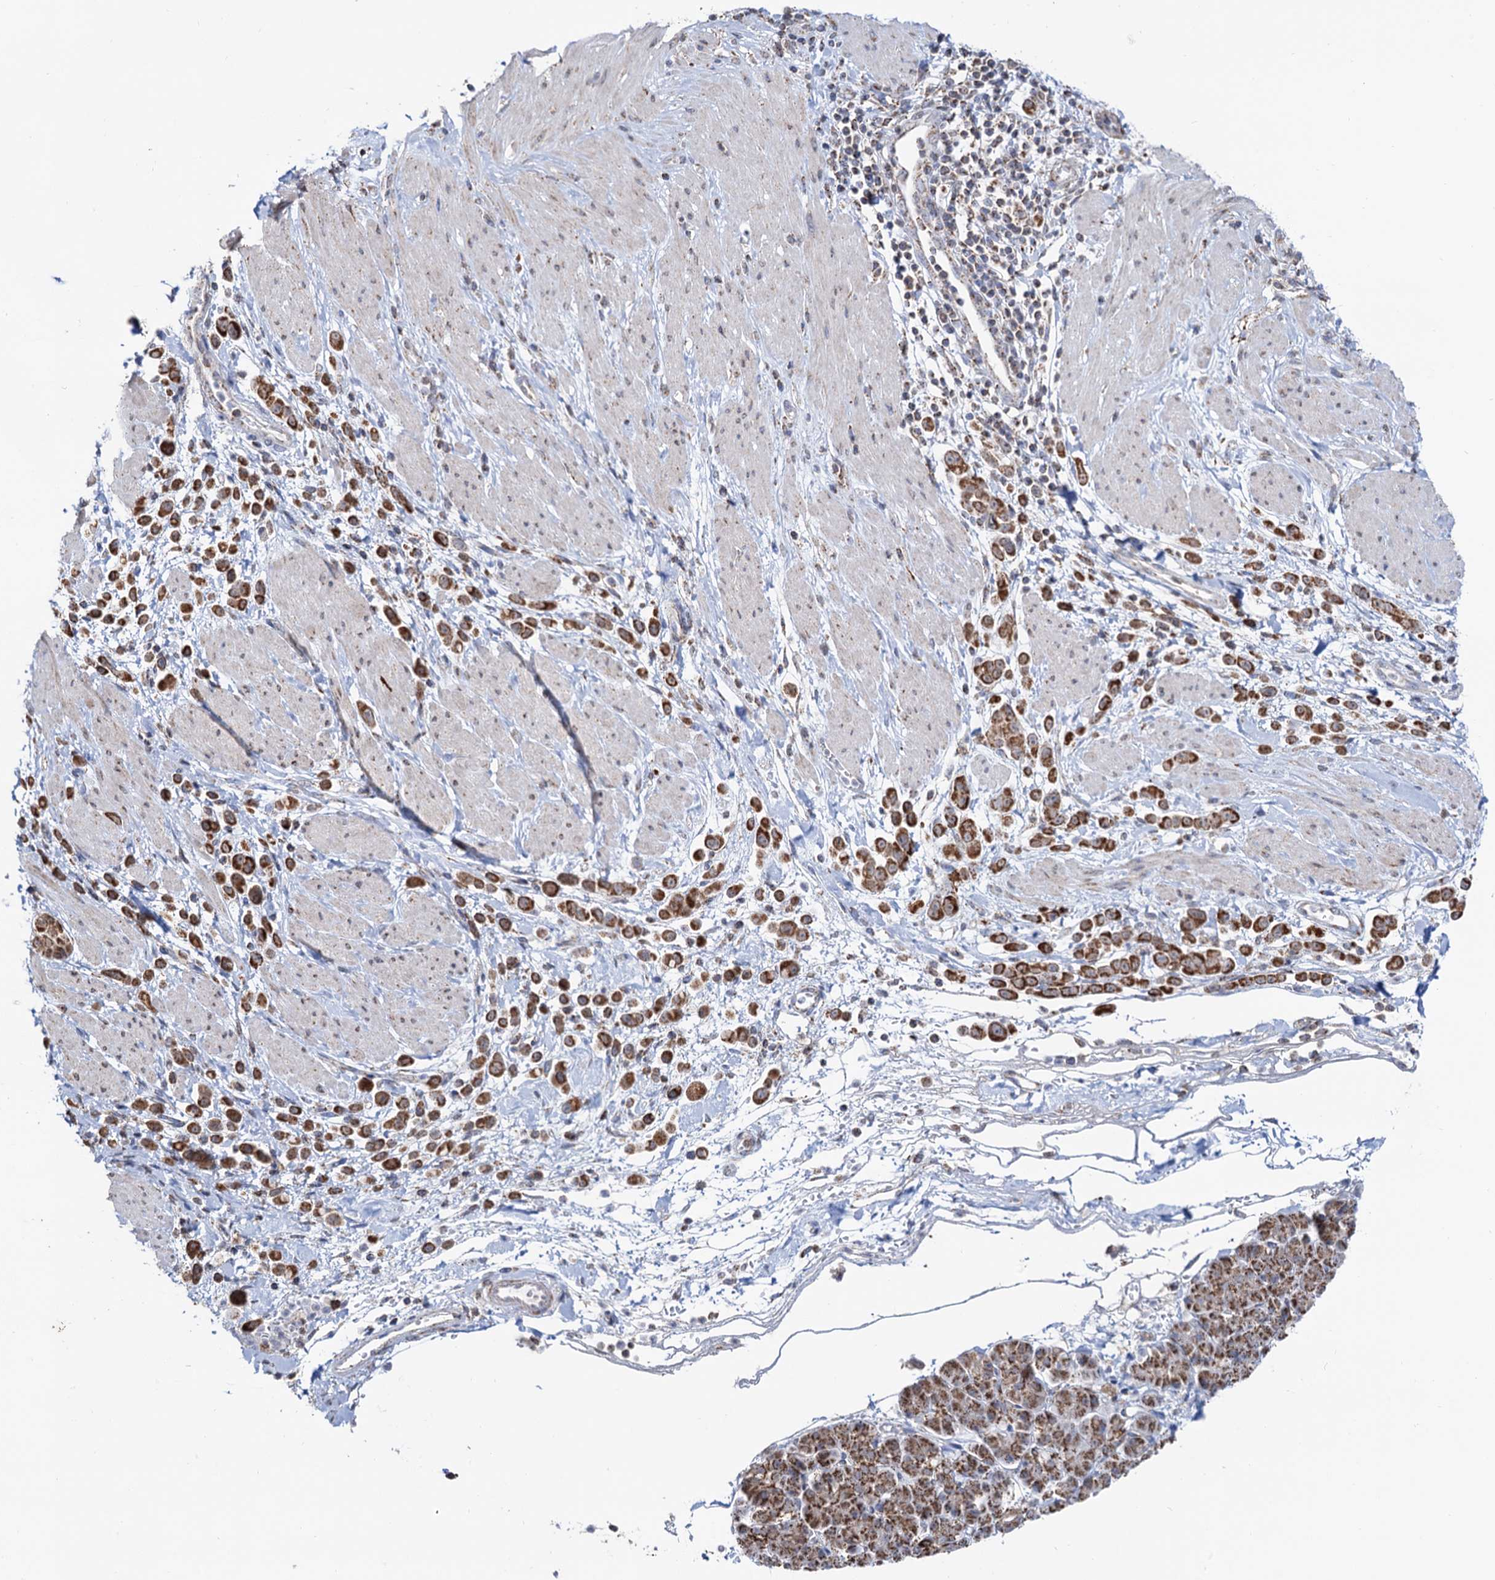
{"staining": {"intensity": "strong", "quantity": ">75%", "location": "cytoplasmic/membranous"}, "tissue": "pancreatic cancer", "cell_type": "Tumor cells", "image_type": "cancer", "snomed": [{"axis": "morphology", "description": "Normal tissue, NOS"}, {"axis": "morphology", "description": "Adenocarcinoma, NOS"}, {"axis": "topography", "description": "Pancreas"}], "caption": "DAB immunohistochemical staining of pancreatic adenocarcinoma displays strong cytoplasmic/membranous protein positivity in about >75% of tumor cells. The protein is shown in brown color, while the nuclei are stained blue.", "gene": "C2CD3", "patient": {"sex": "female", "age": 64}}